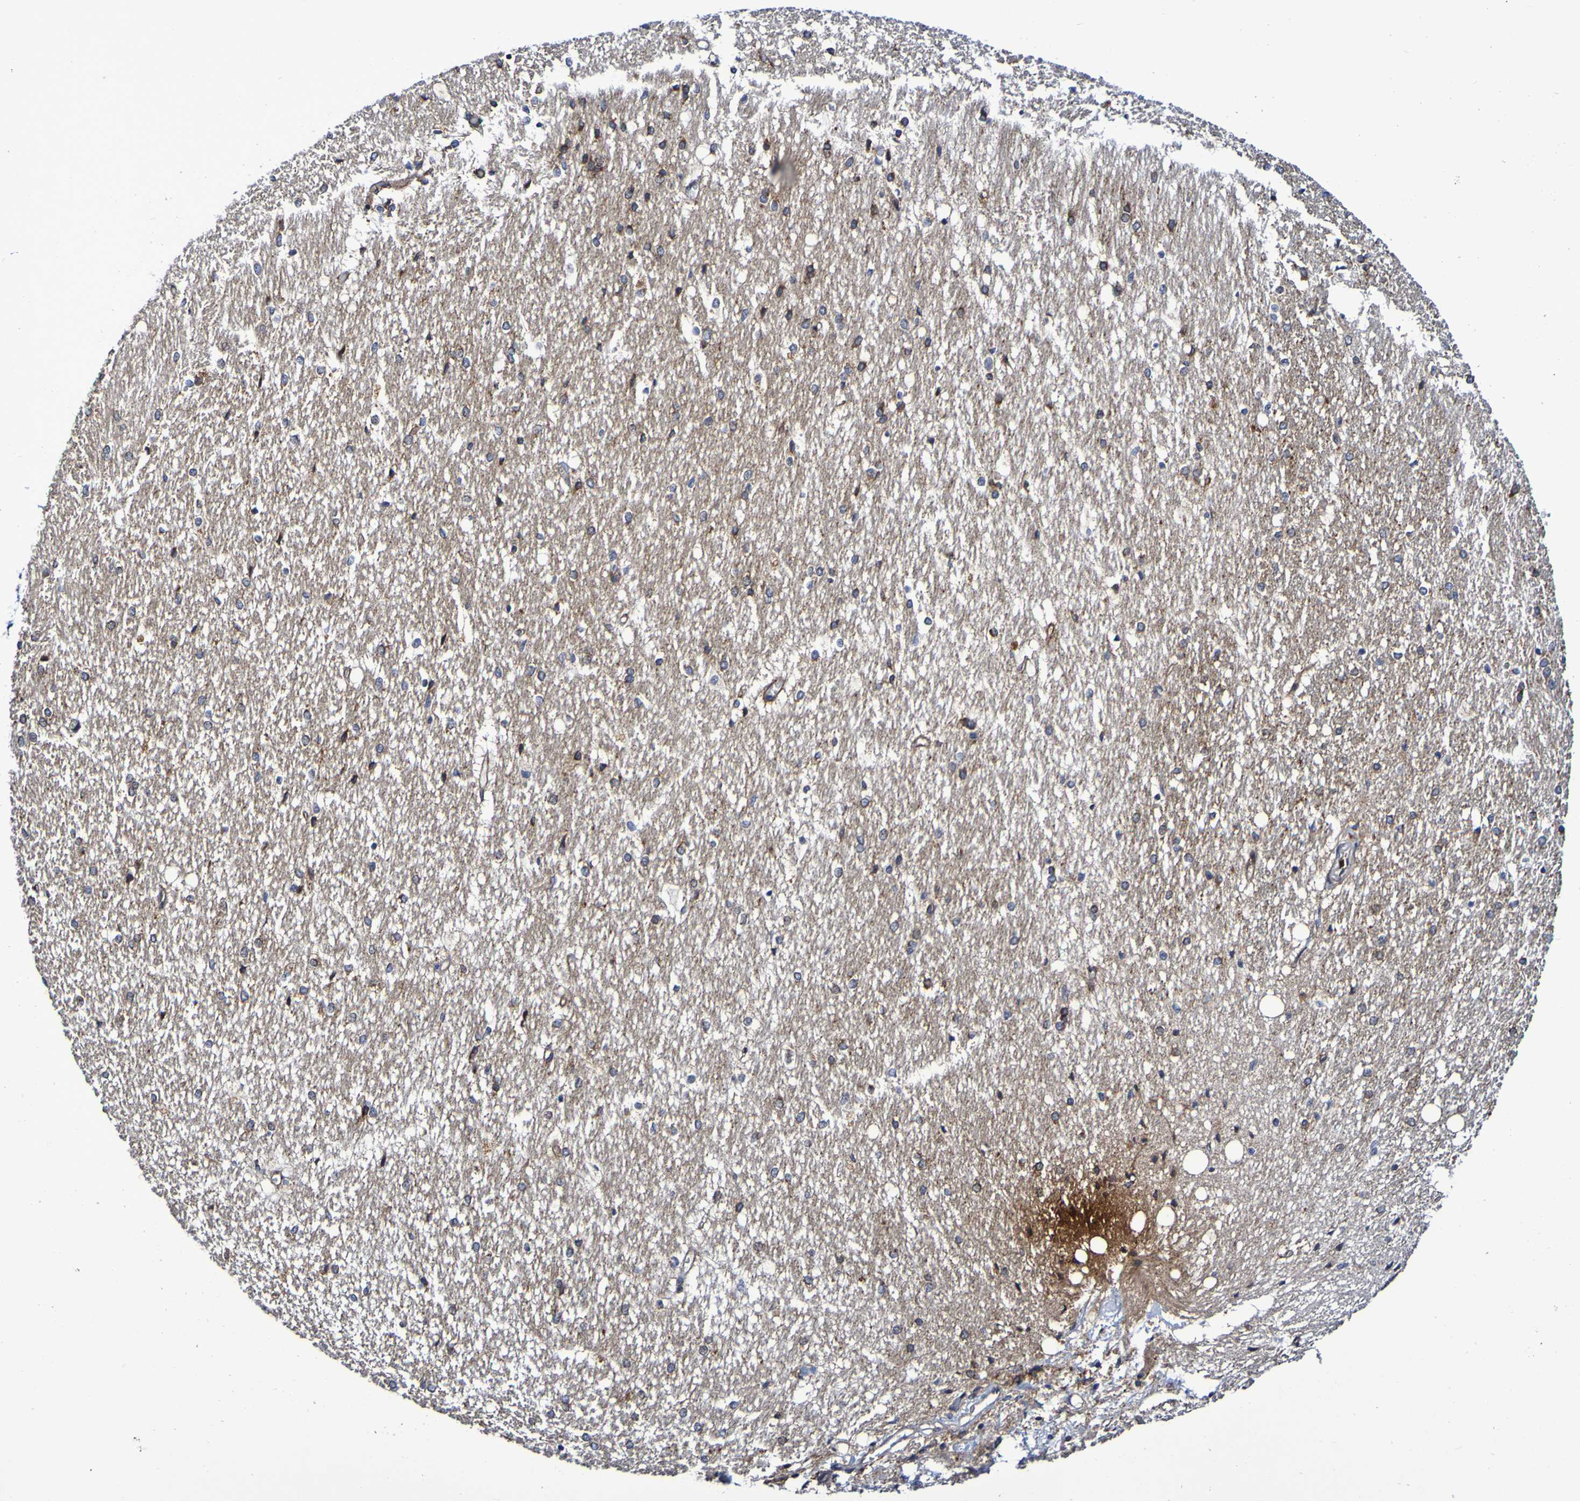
{"staining": {"intensity": "moderate", "quantity": "<25%", "location": "cytoplasmic/membranous"}, "tissue": "hippocampus", "cell_type": "Glial cells", "image_type": "normal", "snomed": [{"axis": "morphology", "description": "Normal tissue, NOS"}, {"axis": "topography", "description": "Hippocampus"}], "caption": "This histopathology image exhibits normal hippocampus stained with IHC to label a protein in brown. The cytoplasmic/membranous of glial cells show moderate positivity for the protein. Nuclei are counter-stained blue.", "gene": "GJB1", "patient": {"sex": "female", "age": 19}}